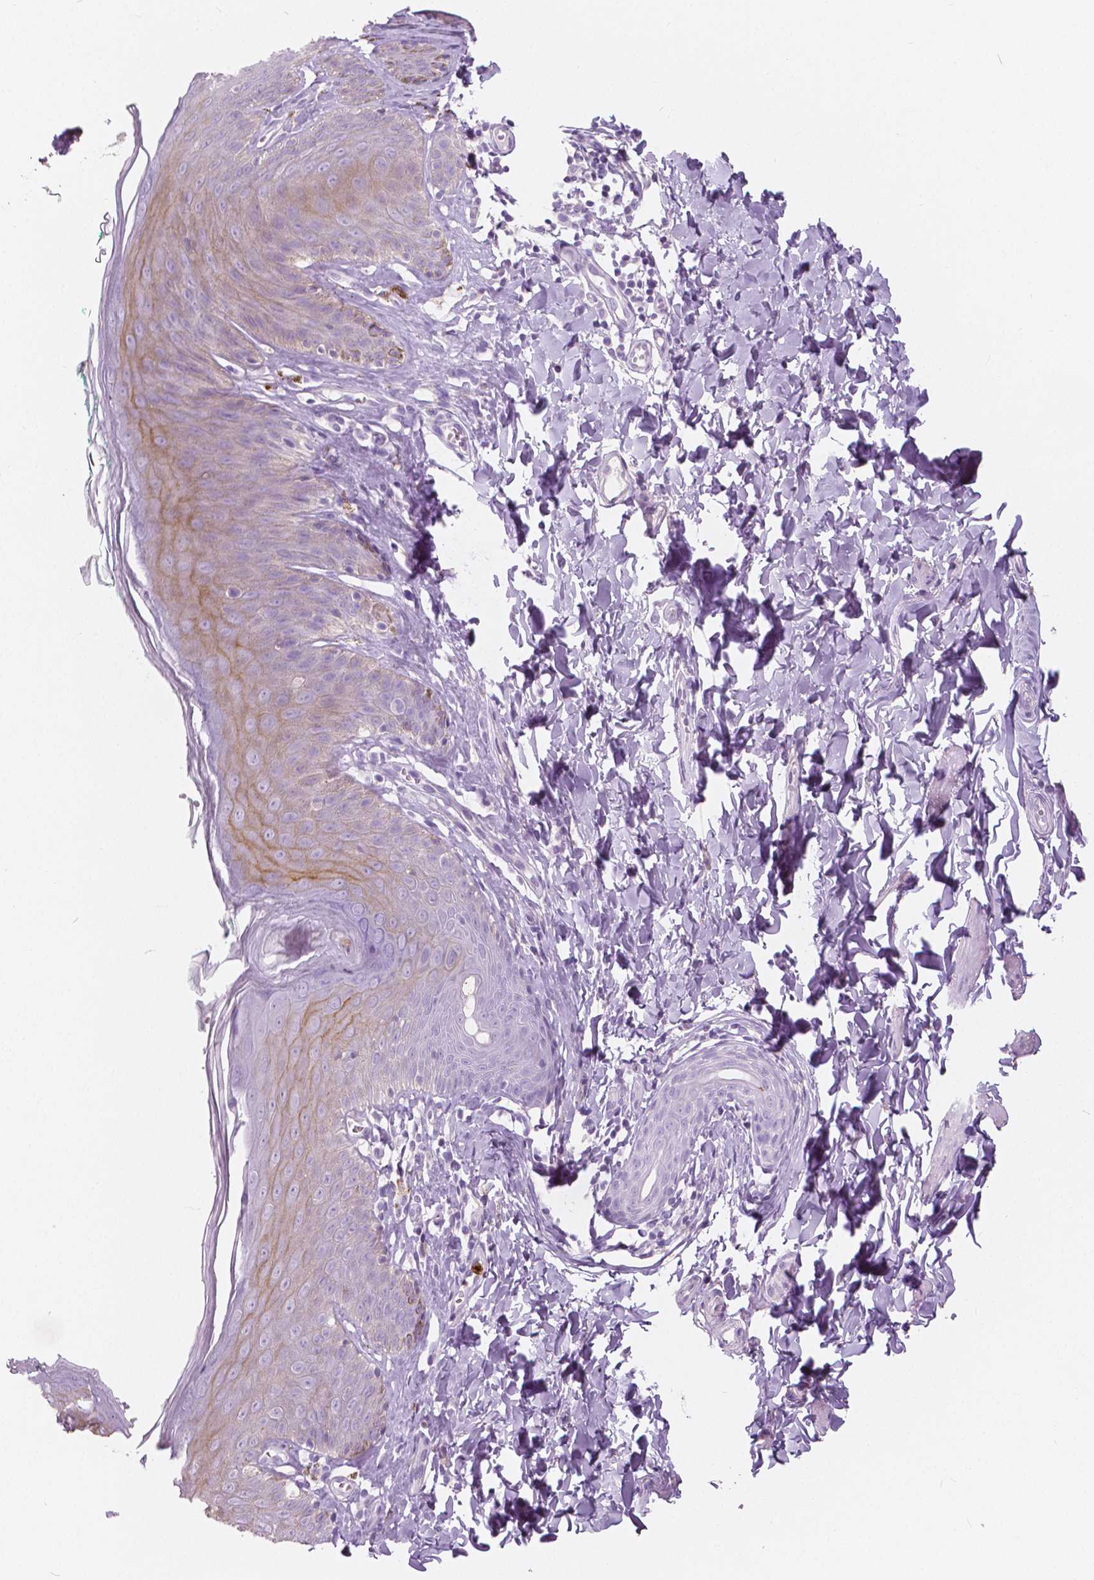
{"staining": {"intensity": "weak", "quantity": "<25%", "location": "cytoplasmic/membranous"}, "tissue": "skin", "cell_type": "Epidermal cells", "image_type": "normal", "snomed": [{"axis": "morphology", "description": "Normal tissue, NOS"}, {"axis": "topography", "description": "Vulva"}, {"axis": "topography", "description": "Peripheral nerve tissue"}], "caption": "An IHC micrograph of unremarkable skin is shown. There is no staining in epidermal cells of skin. The staining was performed using DAB to visualize the protein expression in brown, while the nuclei were stained in blue with hematoxylin (Magnification: 20x).", "gene": "CXCR2", "patient": {"sex": "female", "age": 66}}